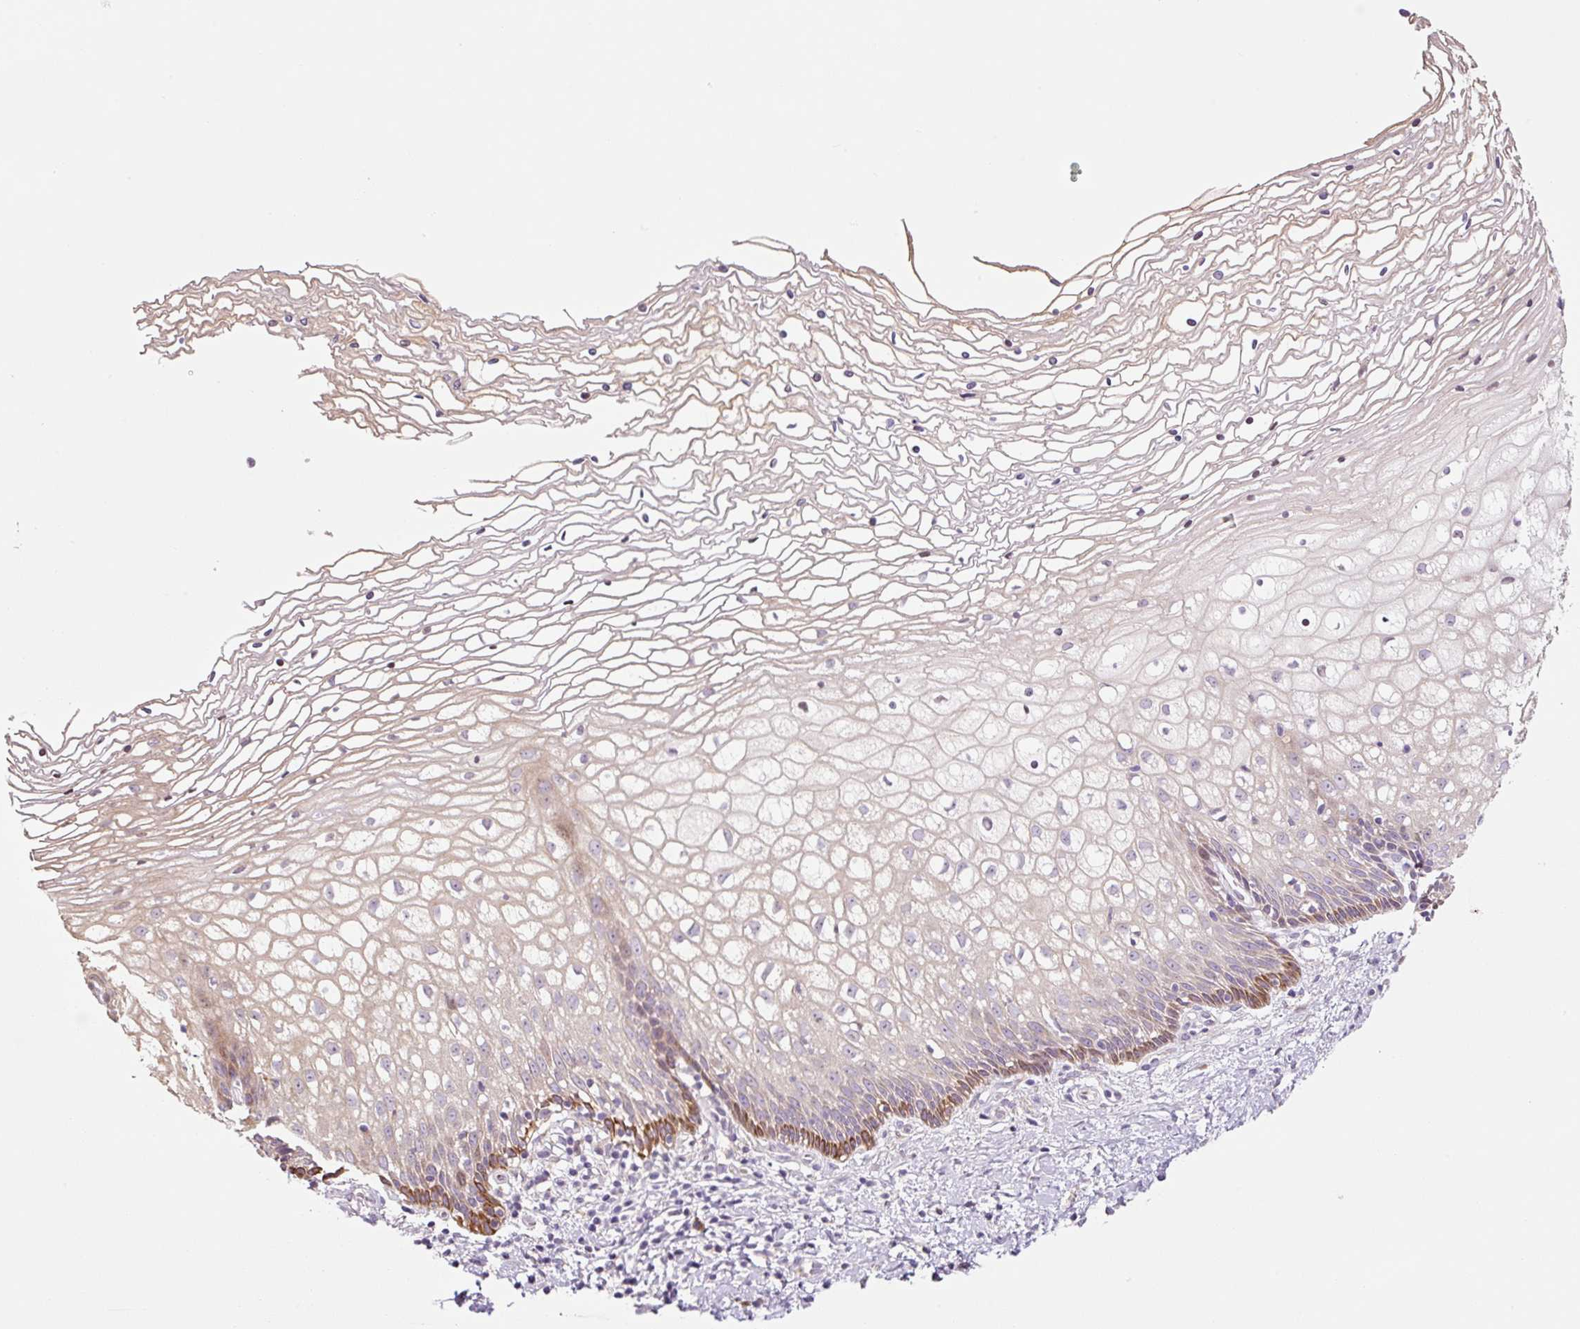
{"staining": {"intensity": "negative", "quantity": "none", "location": "none"}, "tissue": "cervix", "cell_type": "Glandular cells", "image_type": "normal", "snomed": [{"axis": "morphology", "description": "Normal tissue, NOS"}, {"axis": "topography", "description": "Cervix"}], "caption": "Glandular cells show no significant protein expression in benign cervix. The staining is performed using DAB (3,3'-diaminobenzidine) brown chromogen with nuclei counter-stained in using hematoxylin.", "gene": "FUT10", "patient": {"sex": "female", "age": 36}}